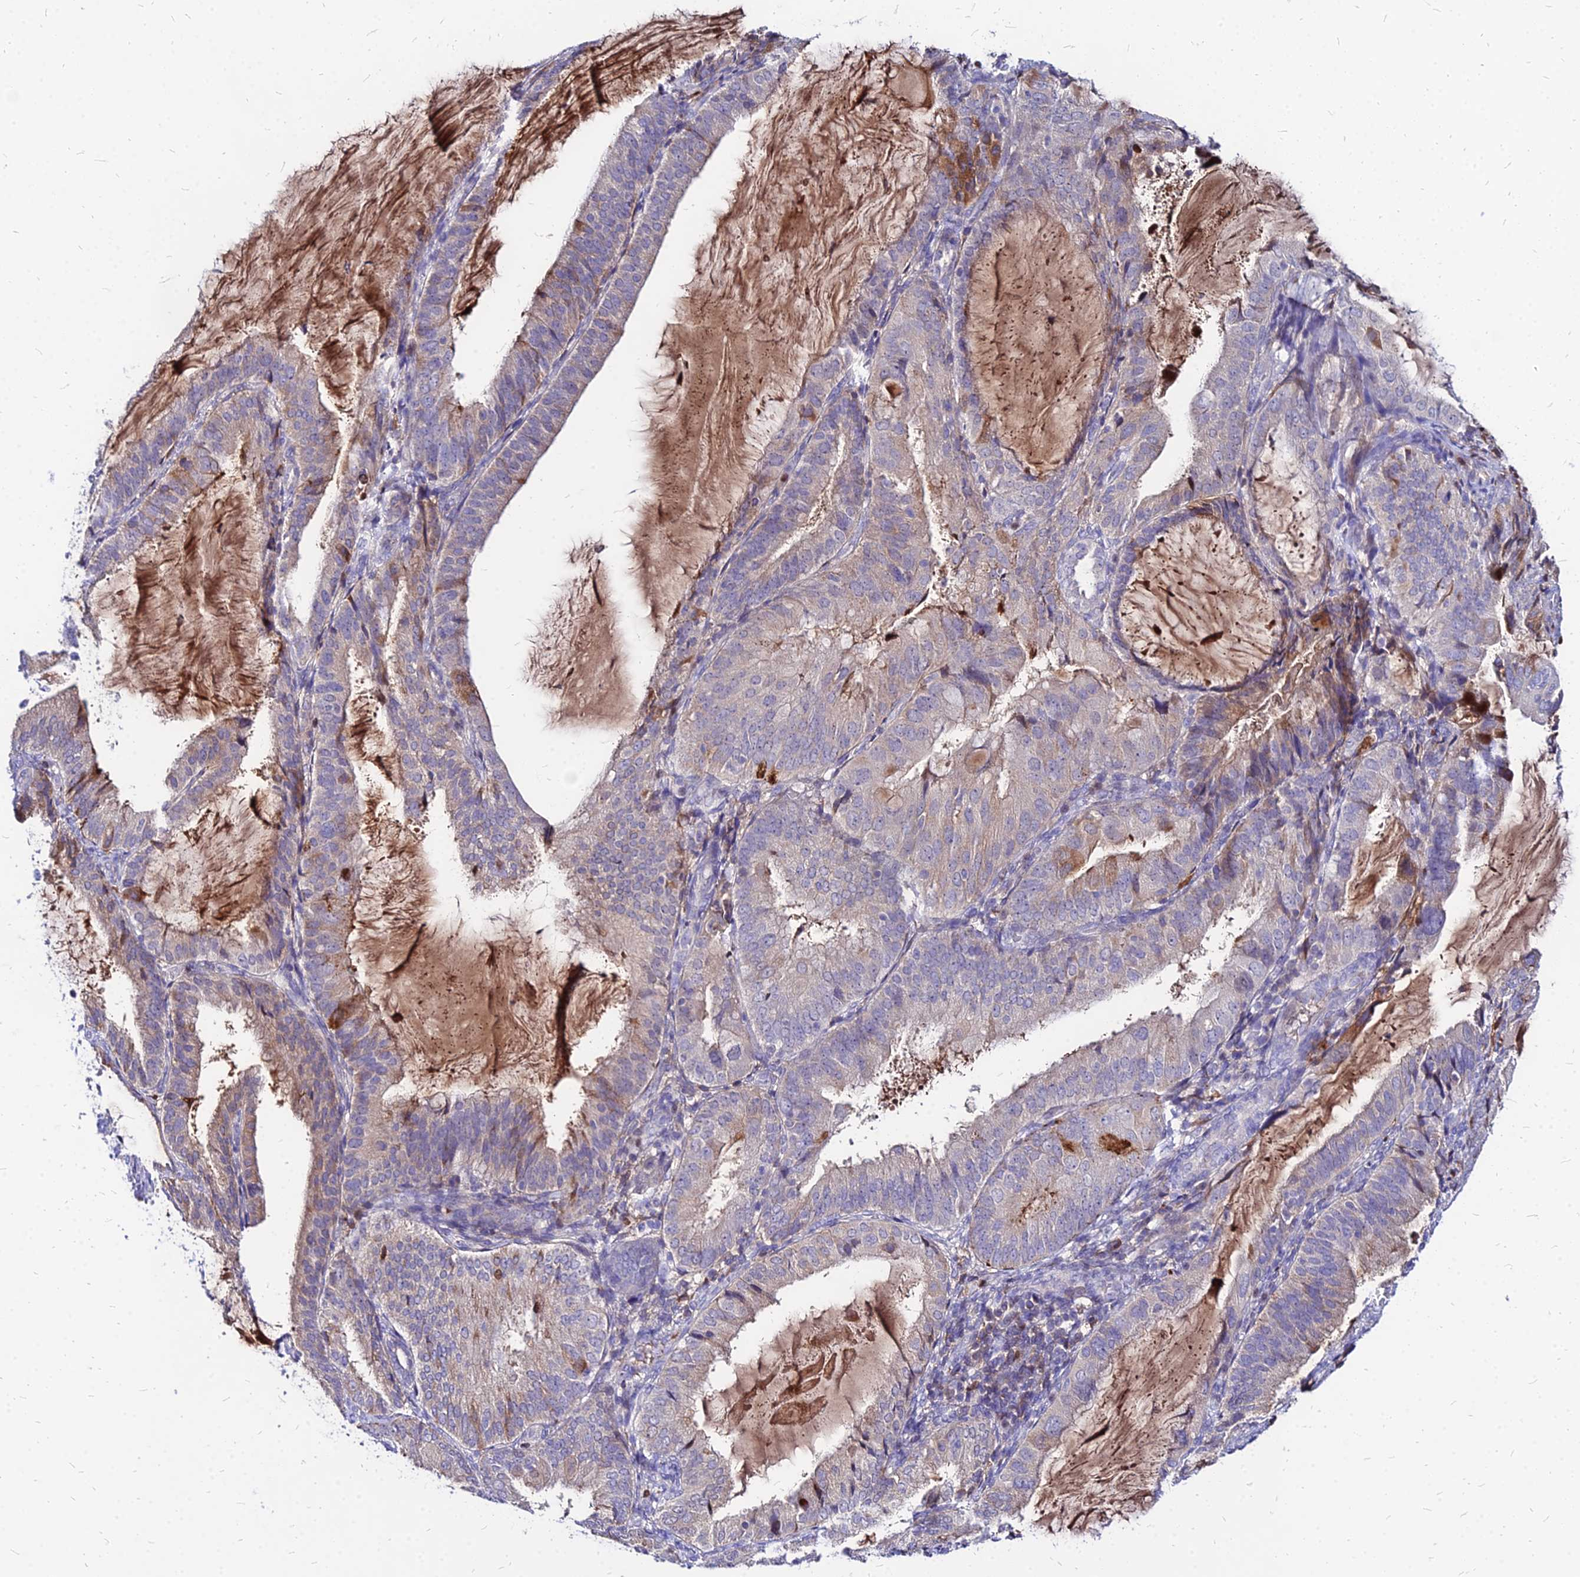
{"staining": {"intensity": "strong", "quantity": "<25%", "location": "cytoplasmic/membranous"}, "tissue": "endometrial cancer", "cell_type": "Tumor cells", "image_type": "cancer", "snomed": [{"axis": "morphology", "description": "Adenocarcinoma, NOS"}, {"axis": "topography", "description": "Endometrium"}], "caption": "Endometrial cancer (adenocarcinoma) stained with a brown dye demonstrates strong cytoplasmic/membranous positive expression in about <25% of tumor cells.", "gene": "ACSM6", "patient": {"sex": "female", "age": 81}}